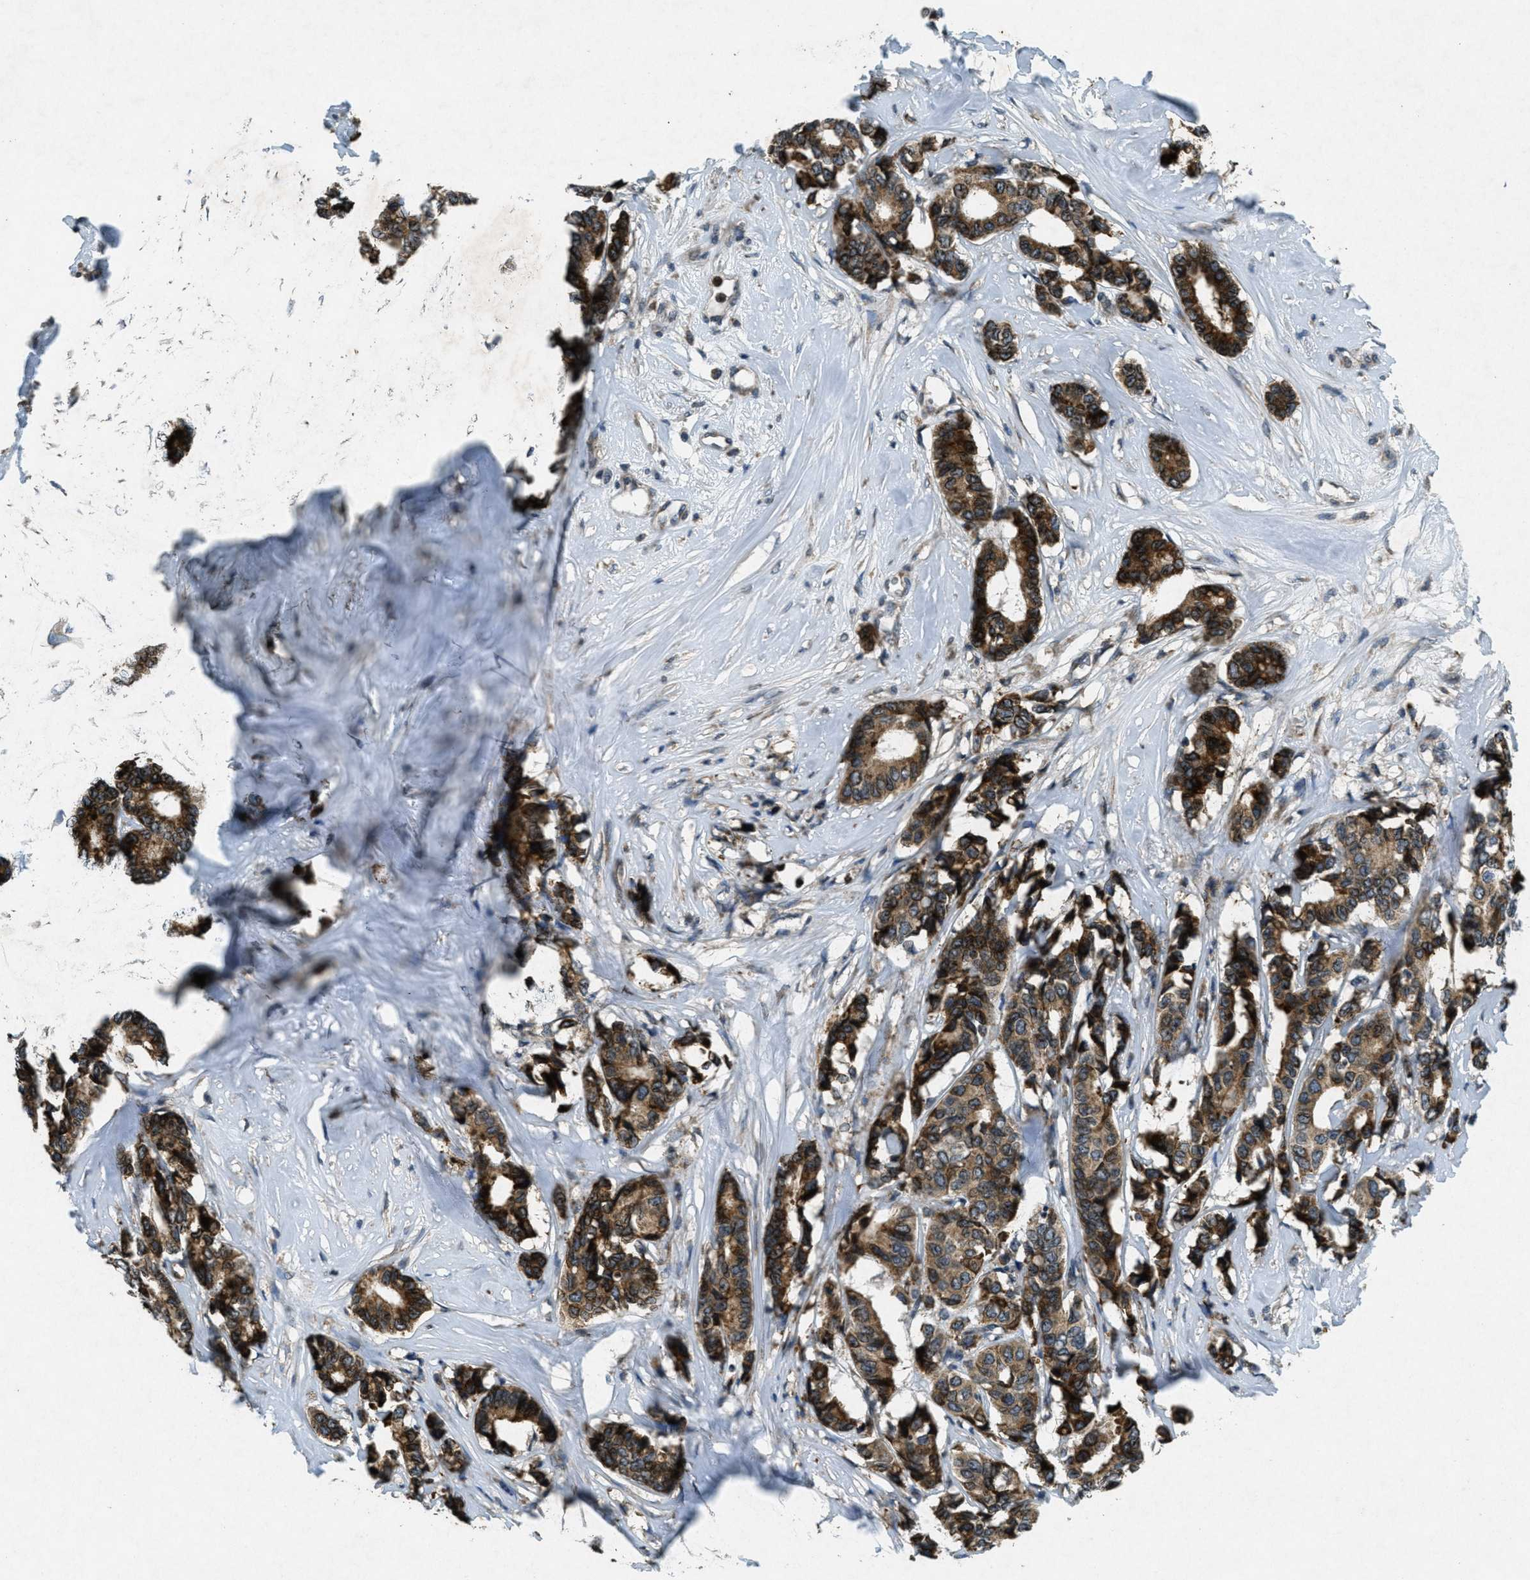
{"staining": {"intensity": "strong", "quantity": ">75%", "location": "cytoplasmic/membranous"}, "tissue": "breast cancer", "cell_type": "Tumor cells", "image_type": "cancer", "snomed": [{"axis": "morphology", "description": "Duct carcinoma"}, {"axis": "topography", "description": "Breast"}], "caption": "This is a histology image of IHC staining of breast infiltrating ductal carcinoma, which shows strong staining in the cytoplasmic/membranous of tumor cells.", "gene": "RAB3D", "patient": {"sex": "female", "age": 87}}